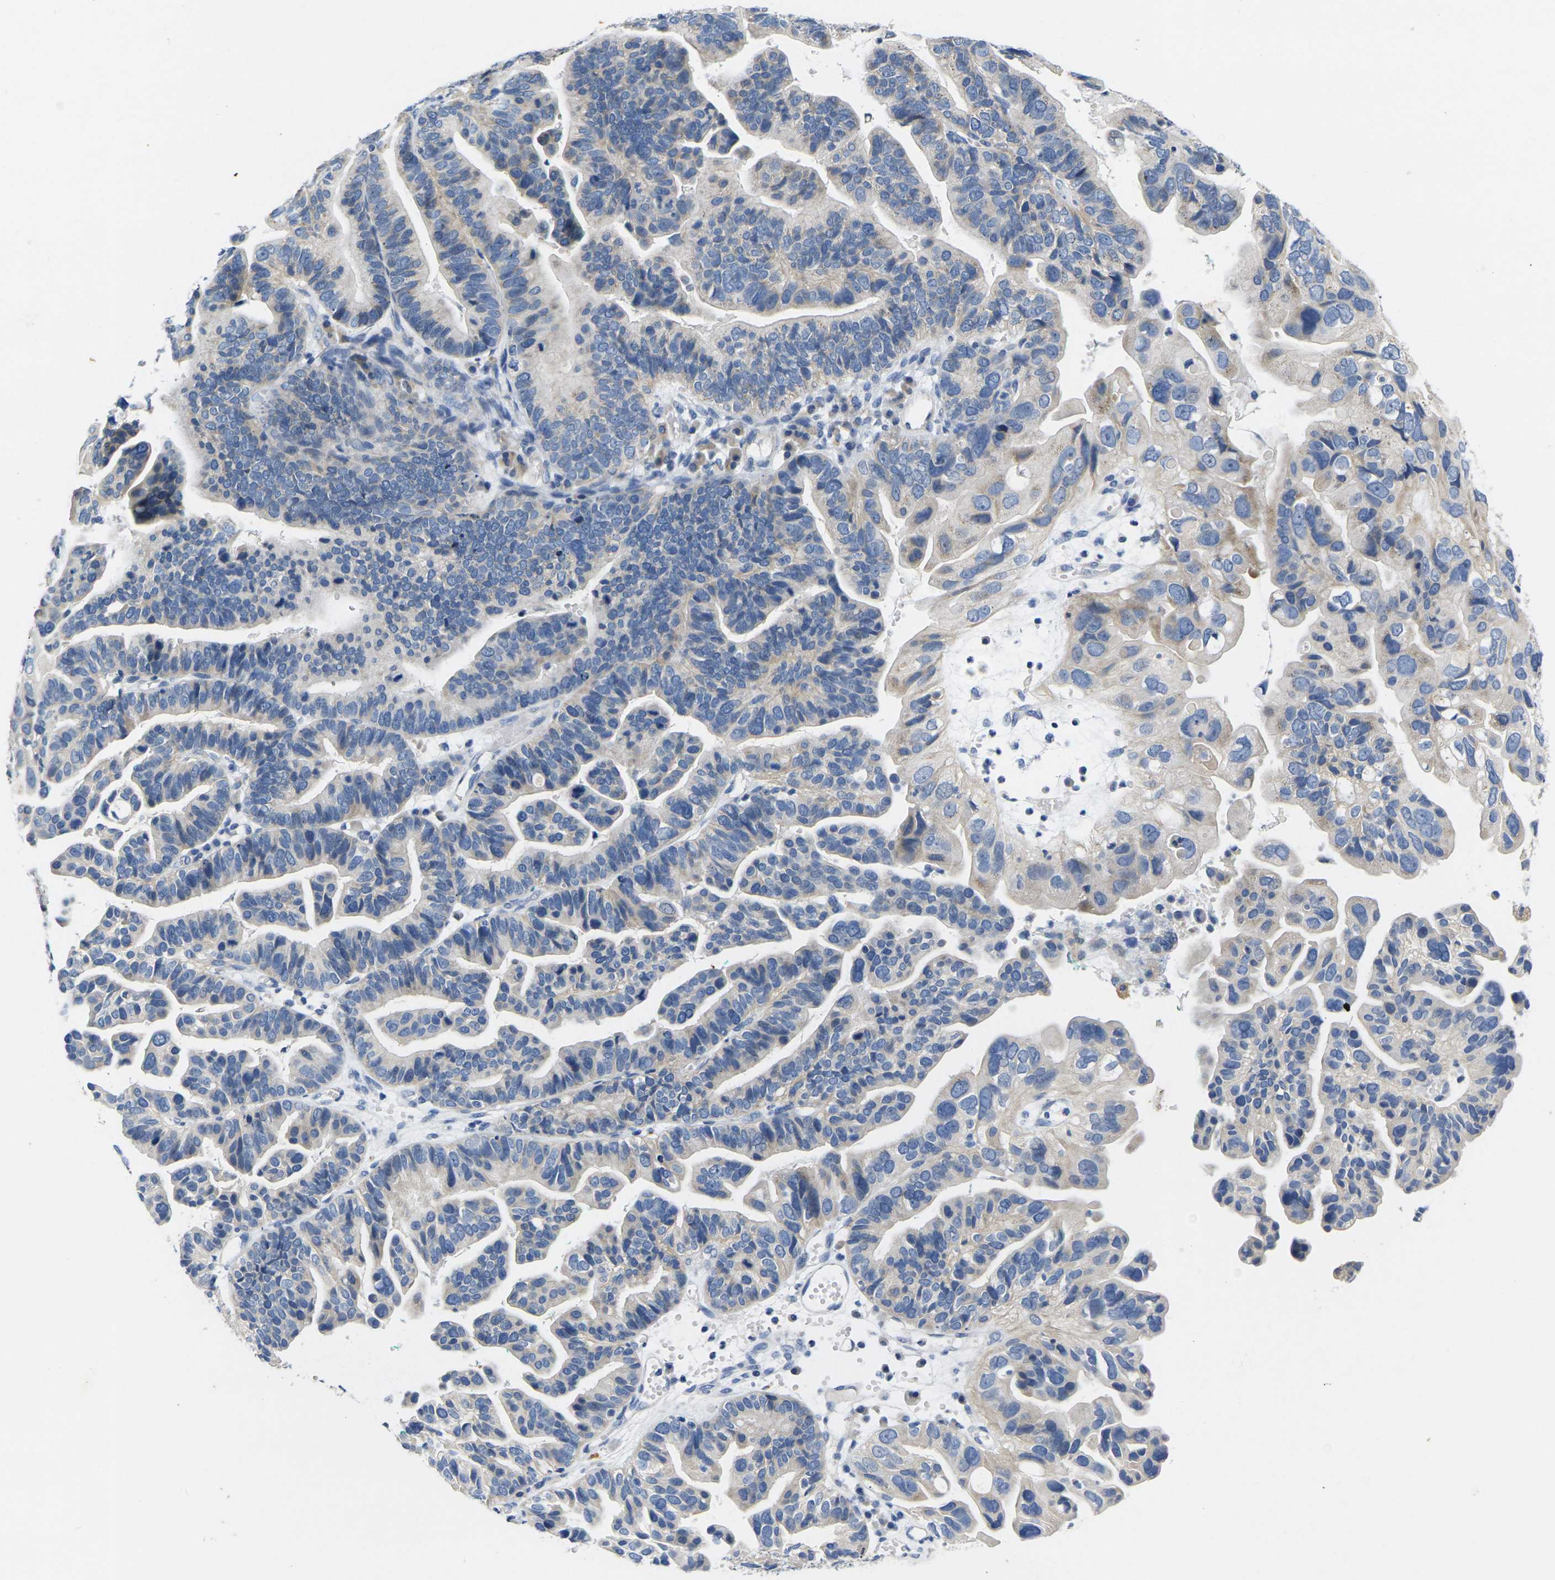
{"staining": {"intensity": "negative", "quantity": "none", "location": "none"}, "tissue": "ovarian cancer", "cell_type": "Tumor cells", "image_type": "cancer", "snomed": [{"axis": "morphology", "description": "Cystadenocarcinoma, serous, NOS"}, {"axis": "topography", "description": "Ovary"}], "caption": "Immunohistochemical staining of ovarian cancer (serous cystadenocarcinoma) reveals no significant positivity in tumor cells.", "gene": "NOCT", "patient": {"sex": "female", "age": 56}}